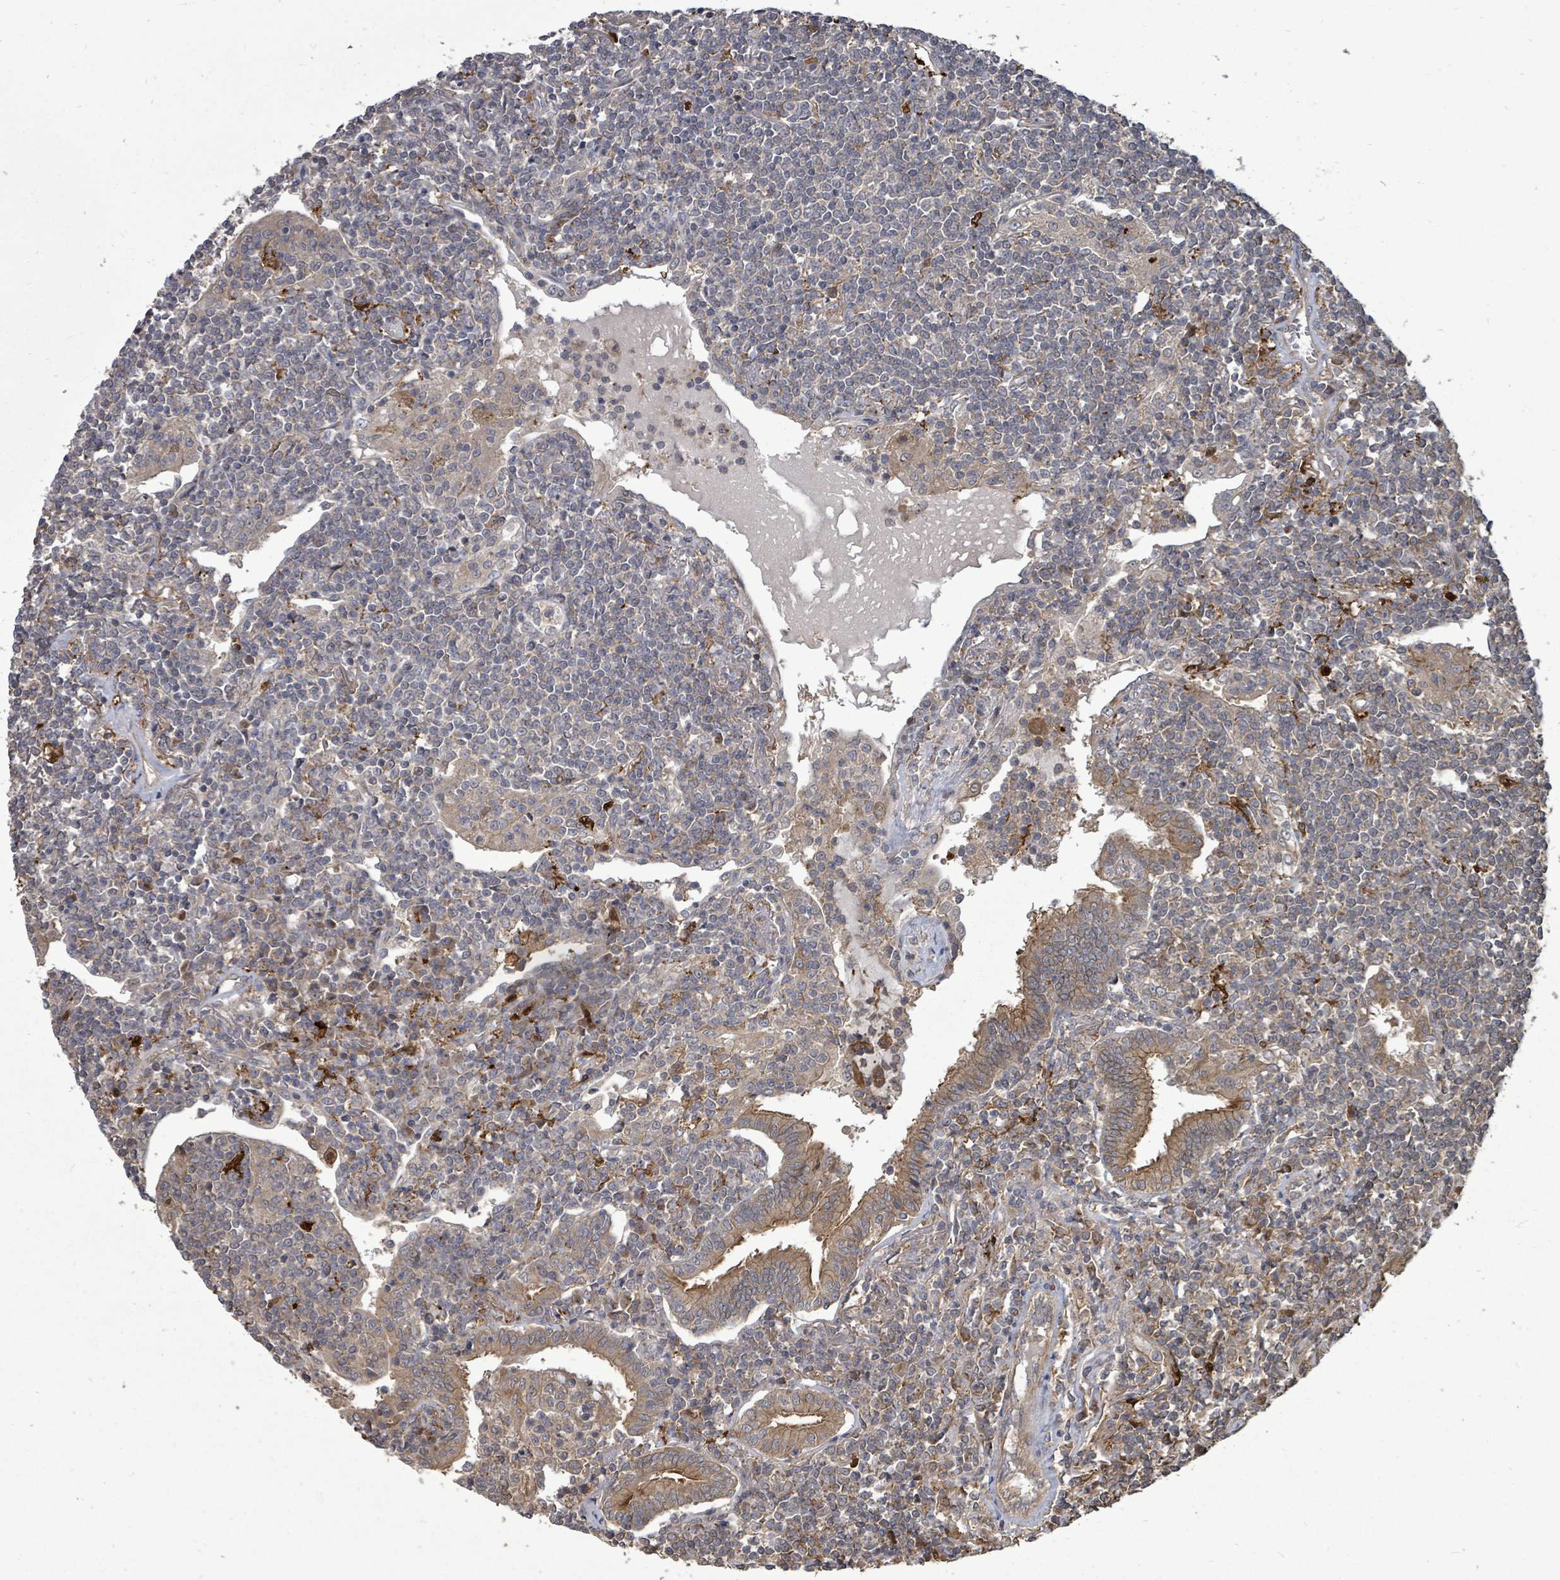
{"staining": {"intensity": "negative", "quantity": "none", "location": "none"}, "tissue": "lymphoma", "cell_type": "Tumor cells", "image_type": "cancer", "snomed": [{"axis": "morphology", "description": "Malignant lymphoma, non-Hodgkin's type, Low grade"}, {"axis": "topography", "description": "Lung"}], "caption": "Lymphoma stained for a protein using immunohistochemistry (IHC) reveals no staining tumor cells.", "gene": "EIF3C", "patient": {"sex": "female", "age": 71}}